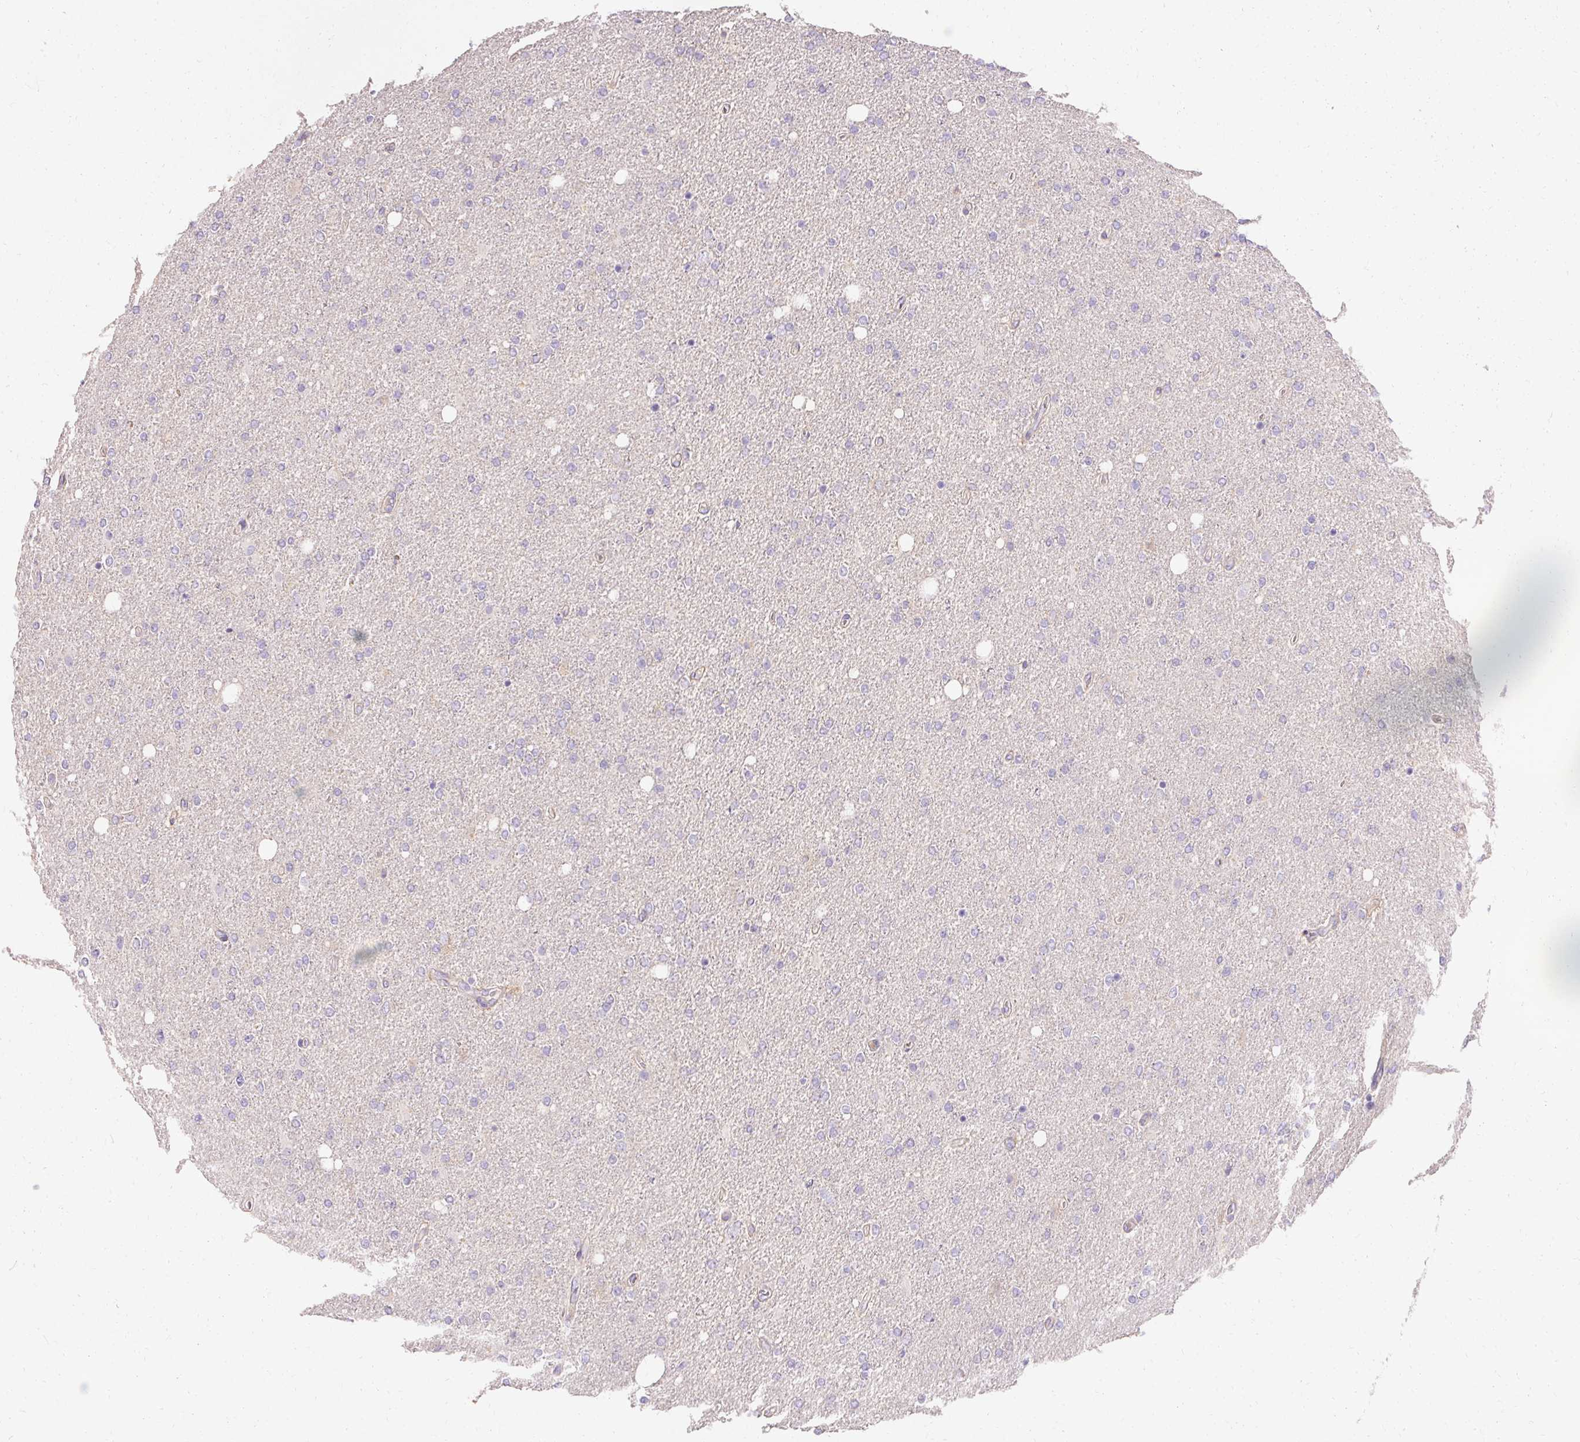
{"staining": {"intensity": "negative", "quantity": "none", "location": "none"}, "tissue": "glioma", "cell_type": "Tumor cells", "image_type": "cancer", "snomed": [{"axis": "morphology", "description": "Glioma, malignant, High grade"}, {"axis": "topography", "description": "Cerebral cortex"}], "caption": "The immunohistochemistry (IHC) image has no significant staining in tumor cells of malignant glioma (high-grade) tissue.", "gene": "TRIP13", "patient": {"sex": "male", "age": 70}}